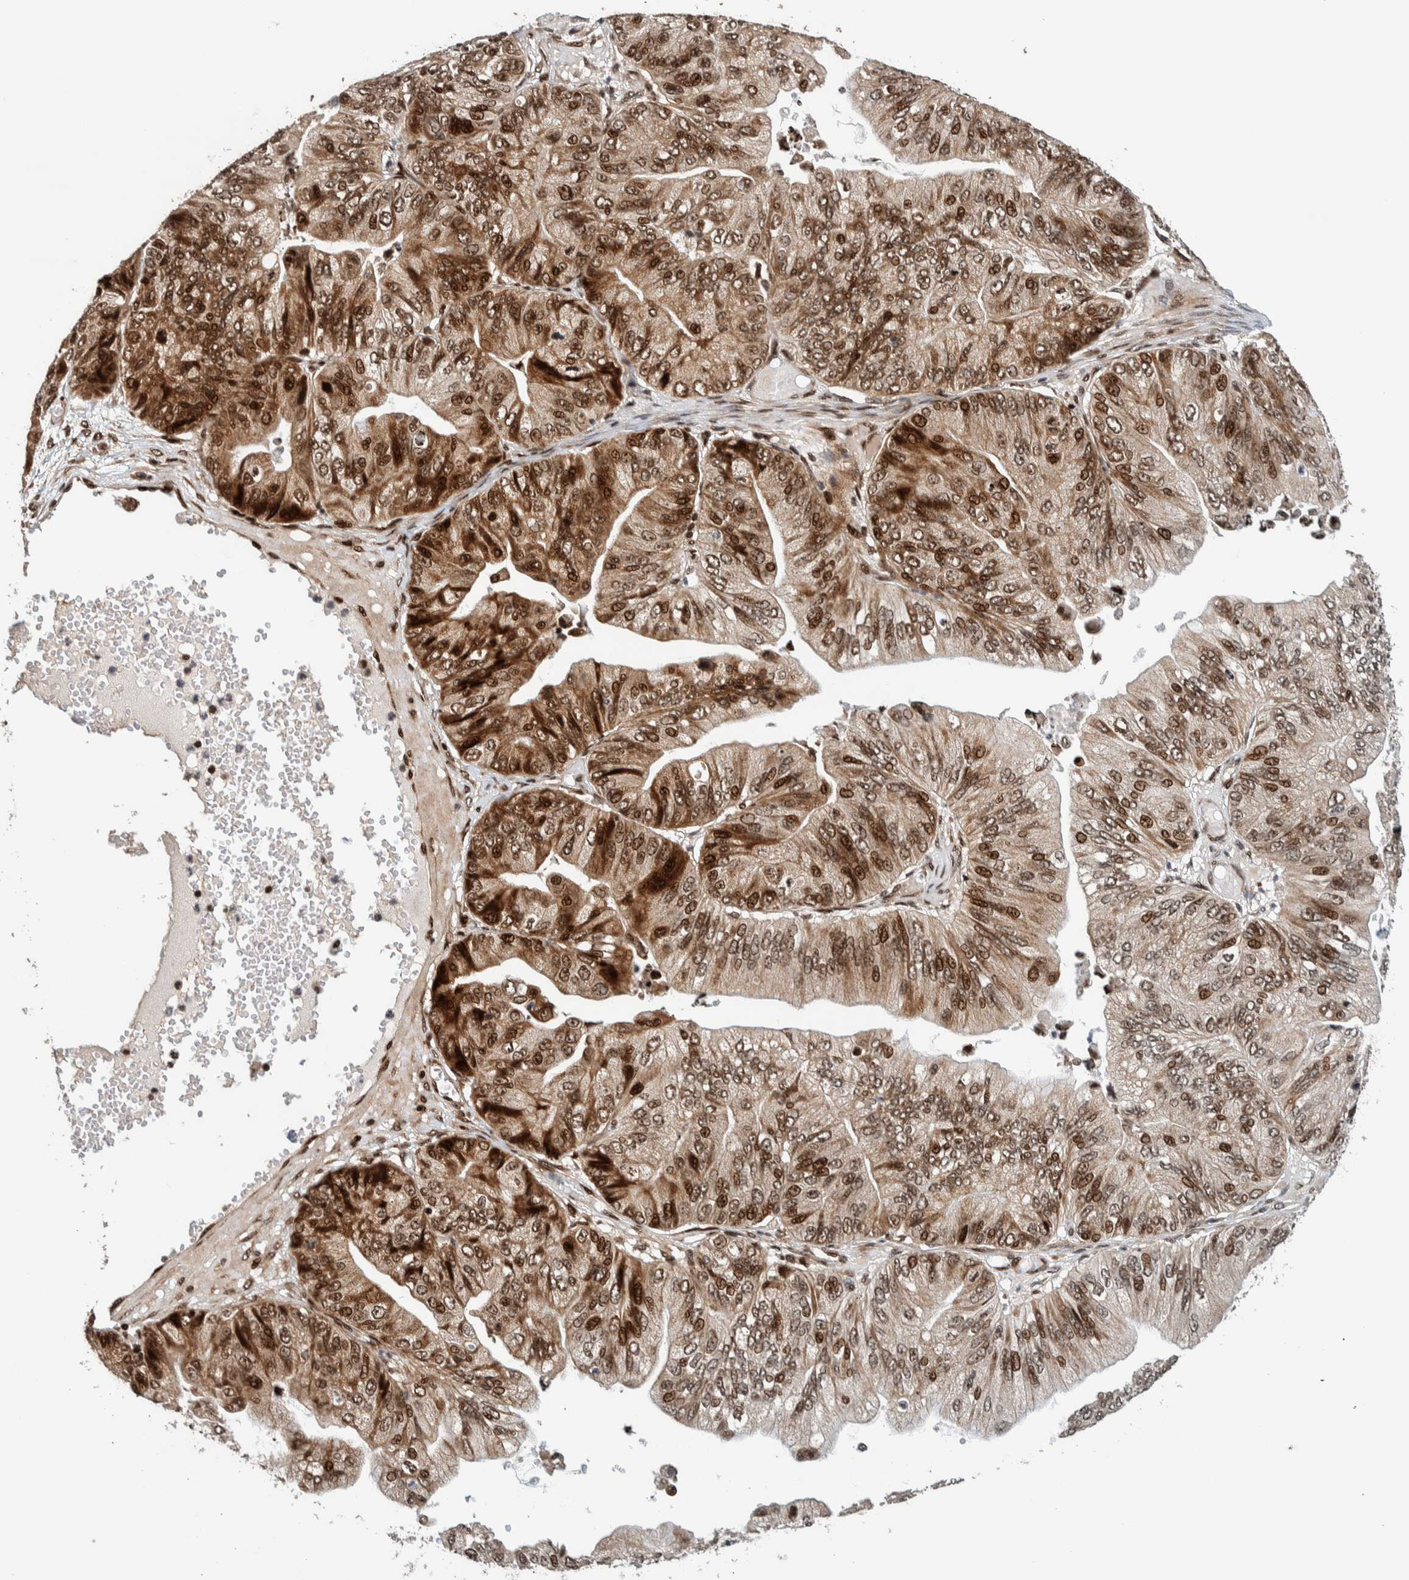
{"staining": {"intensity": "strong", "quantity": ">75%", "location": "cytoplasmic/membranous,nuclear"}, "tissue": "ovarian cancer", "cell_type": "Tumor cells", "image_type": "cancer", "snomed": [{"axis": "morphology", "description": "Cystadenocarcinoma, mucinous, NOS"}, {"axis": "topography", "description": "Ovary"}], "caption": "Ovarian mucinous cystadenocarcinoma tissue shows strong cytoplasmic/membranous and nuclear staining in about >75% of tumor cells, visualized by immunohistochemistry. (DAB IHC, brown staining for protein, blue staining for nuclei).", "gene": "CHD4", "patient": {"sex": "female", "age": 61}}